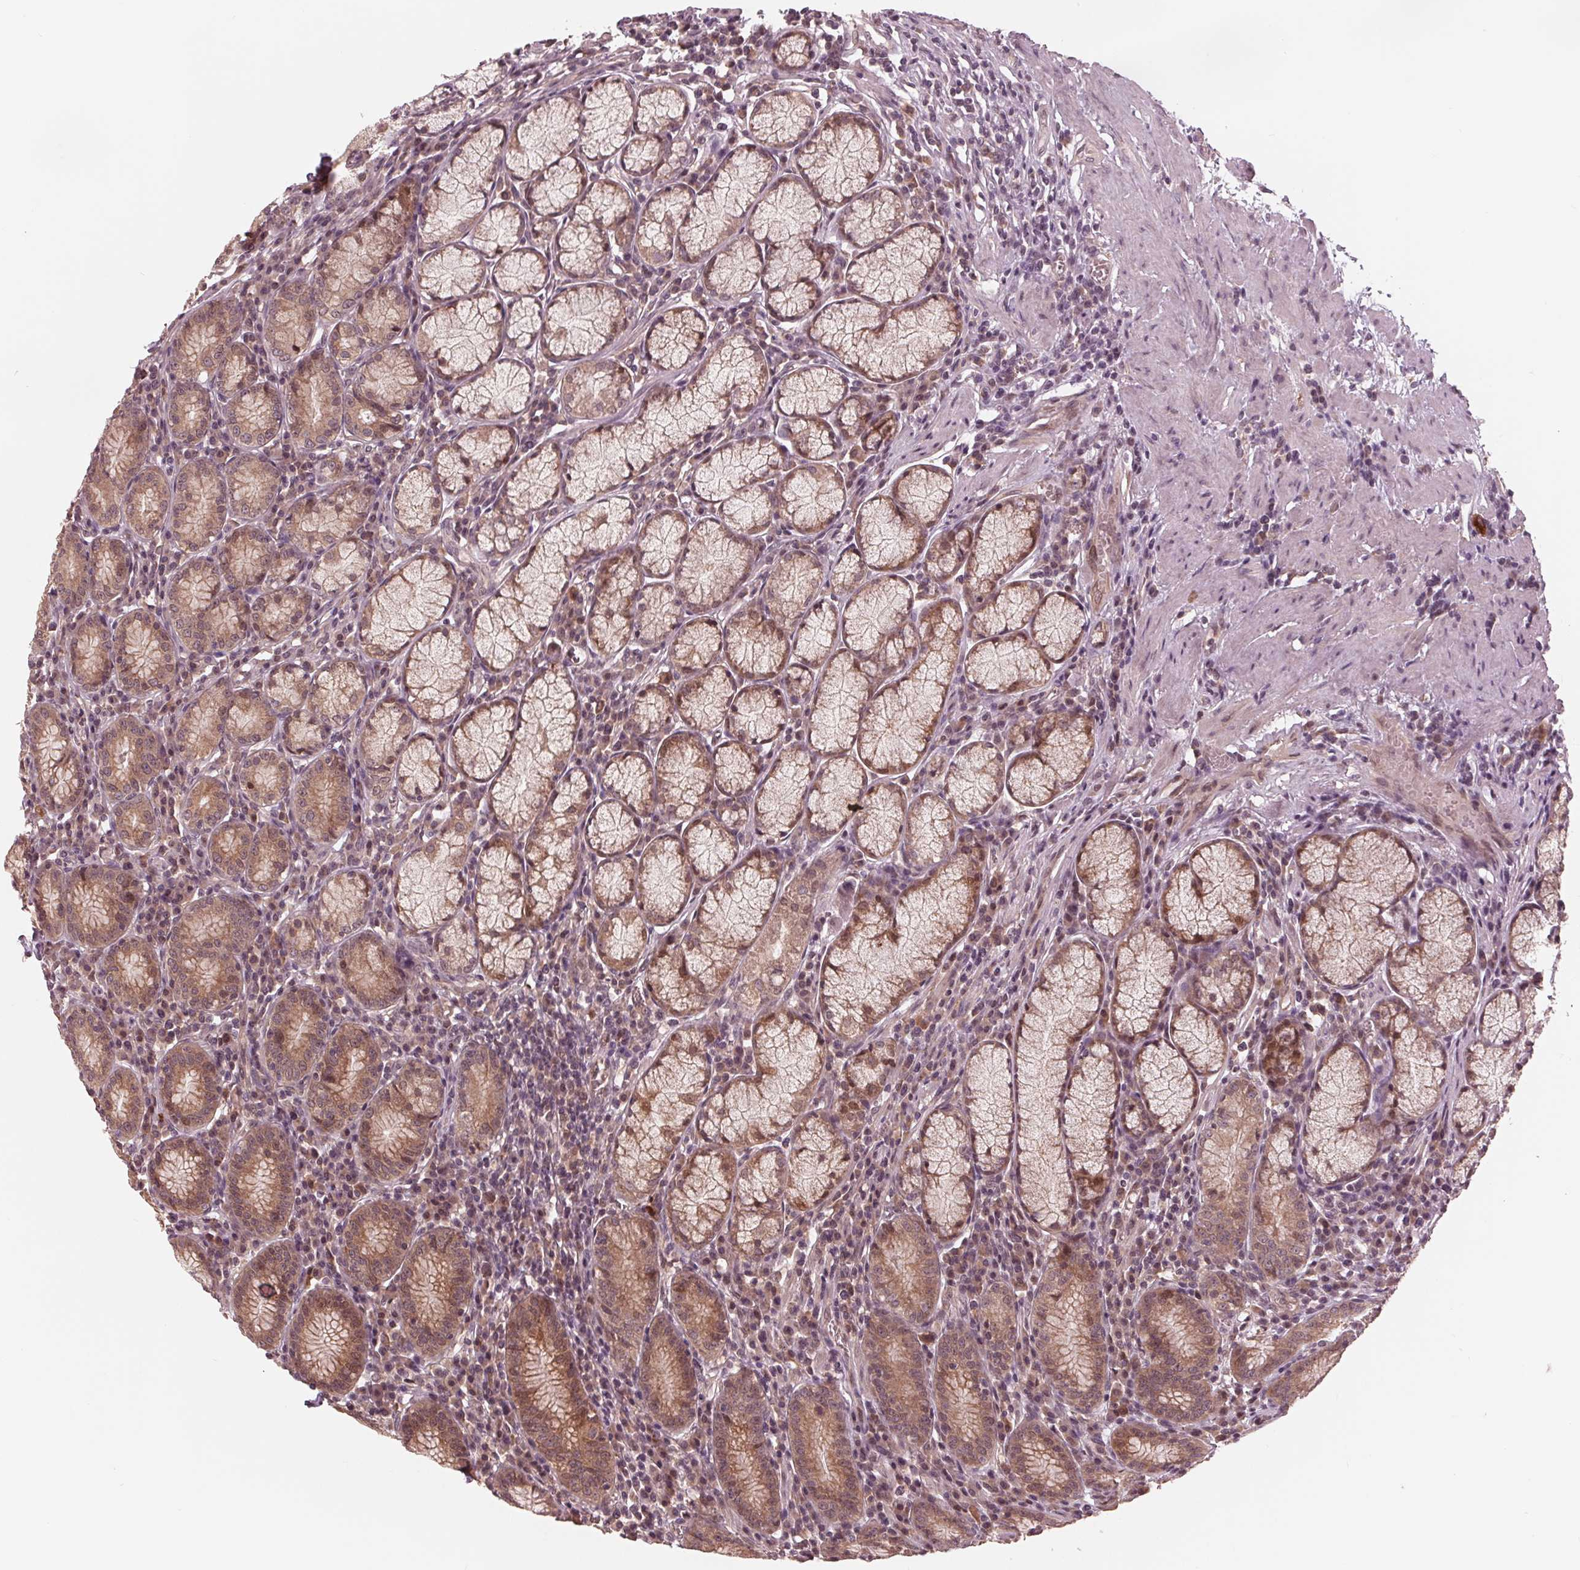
{"staining": {"intensity": "moderate", "quantity": ">75%", "location": "cytoplasmic/membranous,nuclear"}, "tissue": "stomach", "cell_type": "Glandular cells", "image_type": "normal", "snomed": [{"axis": "morphology", "description": "Normal tissue, NOS"}, {"axis": "topography", "description": "Stomach"}], "caption": "IHC image of unremarkable human stomach stained for a protein (brown), which shows medium levels of moderate cytoplasmic/membranous,nuclear positivity in about >75% of glandular cells.", "gene": "ZNF471", "patient": {"sex": "male", "age": 55}}